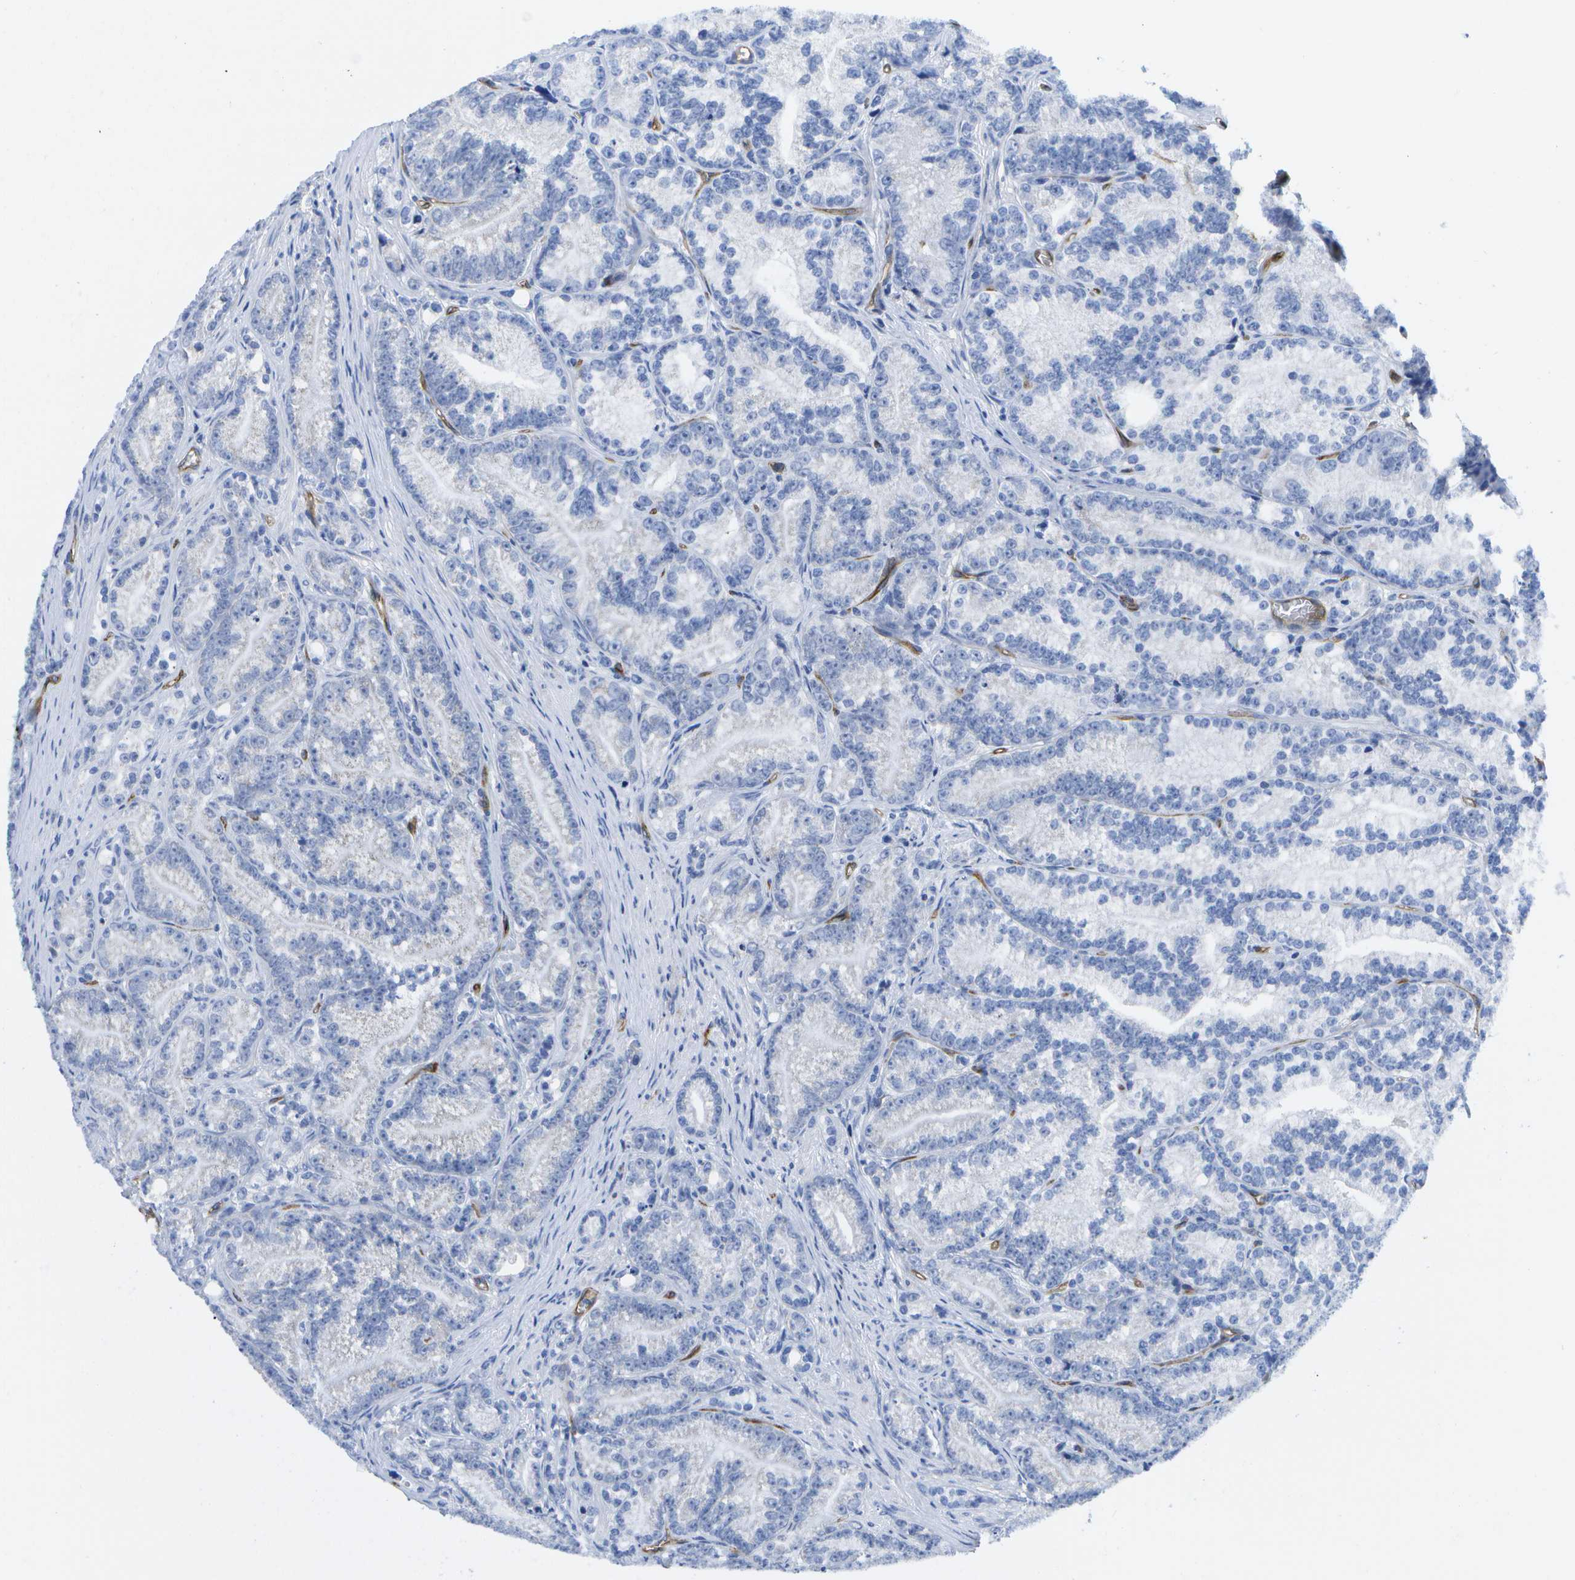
{"staining": {"intensity": "negative", "quantity": "none", "location": "none"}, "tissue": "prostate cancer", "cell_type": "Tumor cells", "image_type": "cancer", "snomed": [{"axis": "morphology", "description": "Adenocarcinoma, Low grade"}, {"axis": "topography", "description": "Prostate"}], "caption": "Tumor cells are negative for protein expression in human prostate cancer (low-grade adenocarcinoma). (DAB (3,3'-diaminobenzidine) immunohistochemistry with hematoxylin counter stain).", "gene": "DYSF", "patient": {"sex": "male", "age": 89}}